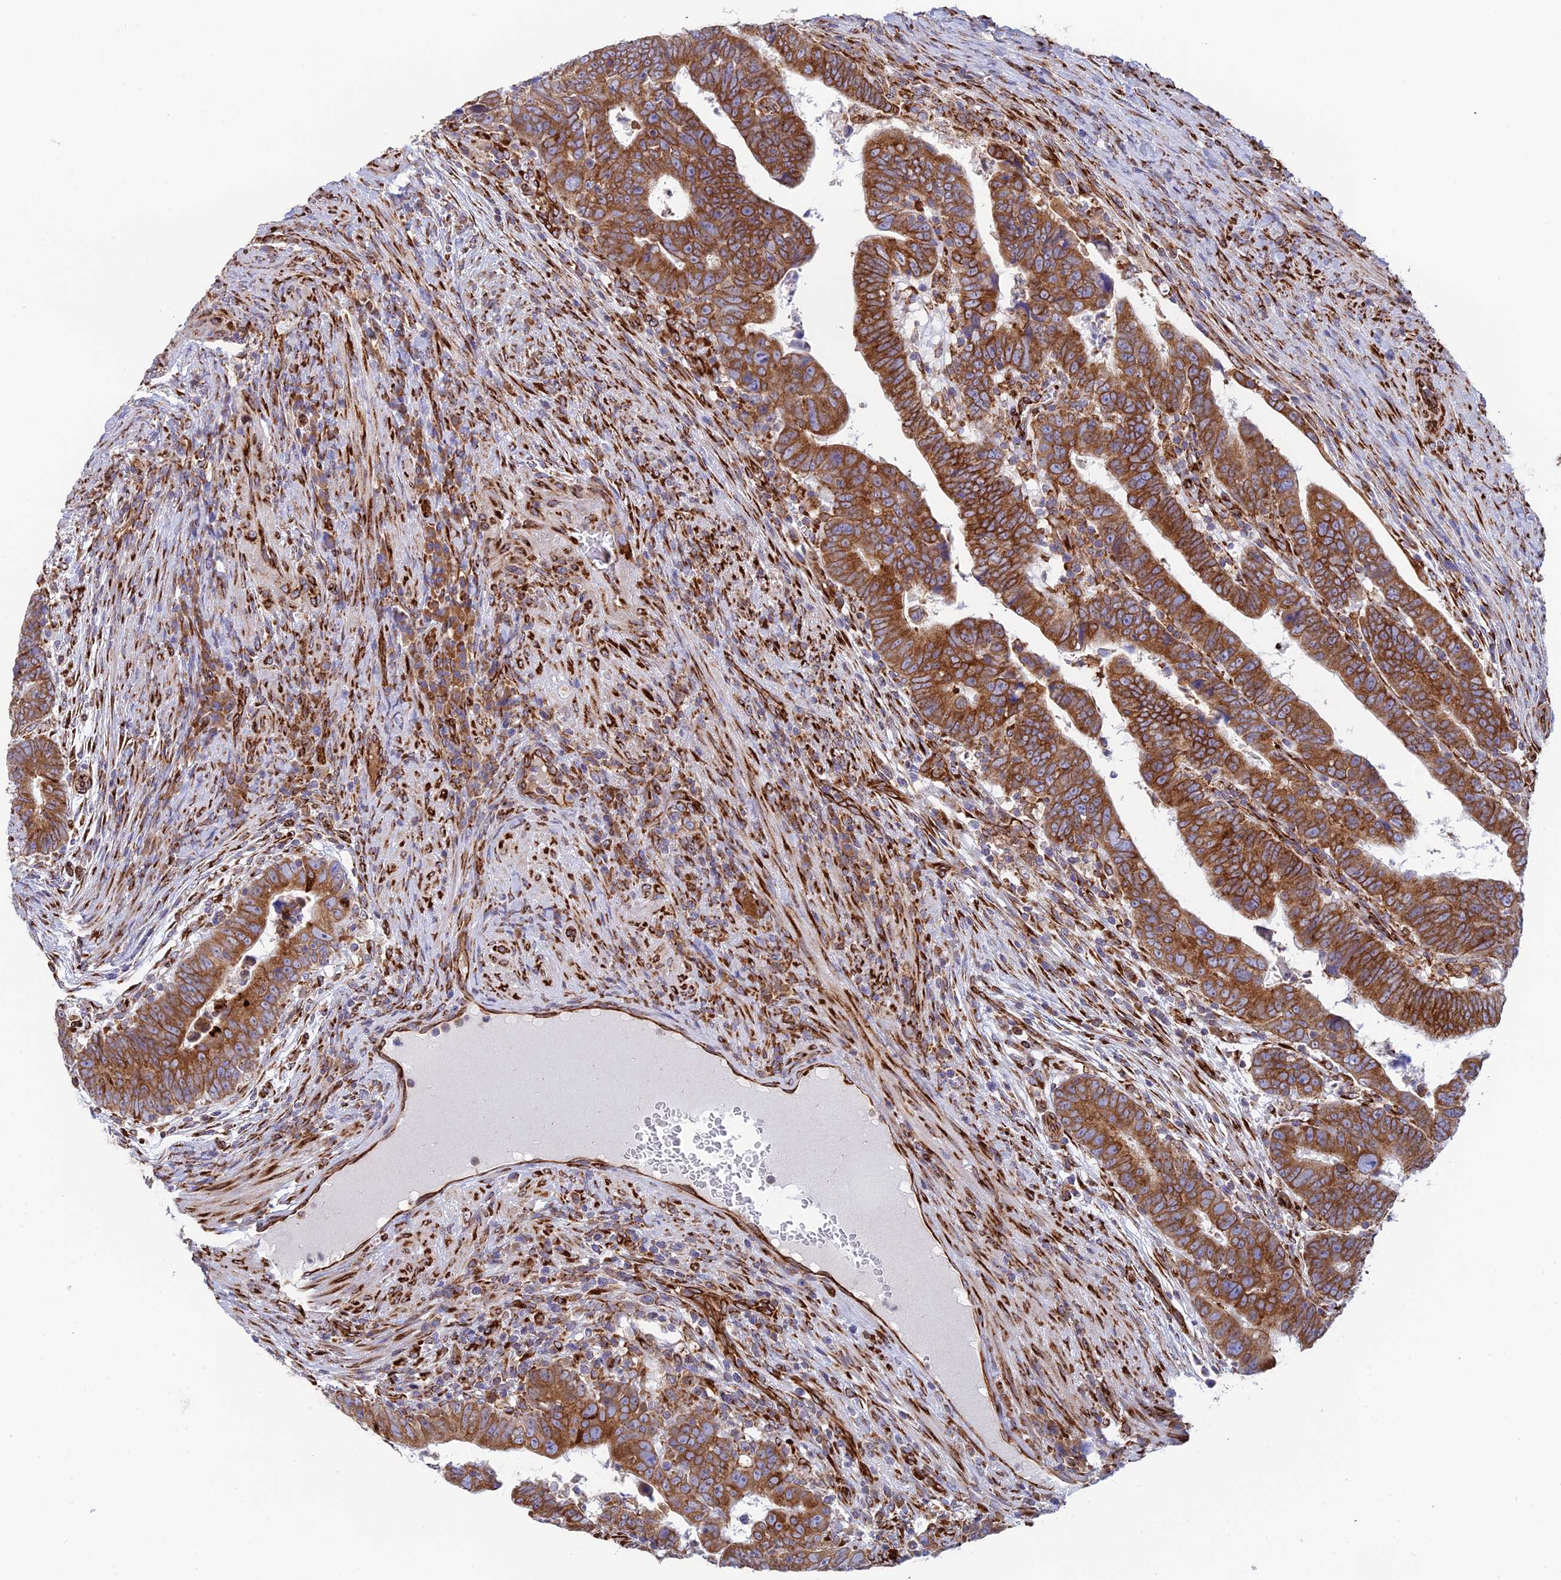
{"staining": {"intensity": "strong", "quantity": ">75%", "location": "cytoplasmic/membranous"}, "tissue": "colorectal cancer", "cell_type": "Tumor cells", "image_type": "cancer", "snomed": [{"axis": "morphology", "description": "Normal tissue, NOS"}, {"axis": "morphology", "description": "Adenocarcinoma, NOS"}, {"axis": "topography", "description": "Rectum"}], "caption": "Immunohistochemical staining of human colorectal cancer reveals high levels of strong cytoplasmic/membranous protein positivity in approximately >75% of tumor cells. The protein of interest is shown in brown color, while the nuclei are stained blue.", "gene": "CCDC69", "patient": {"sex": "female", "age": 65}}